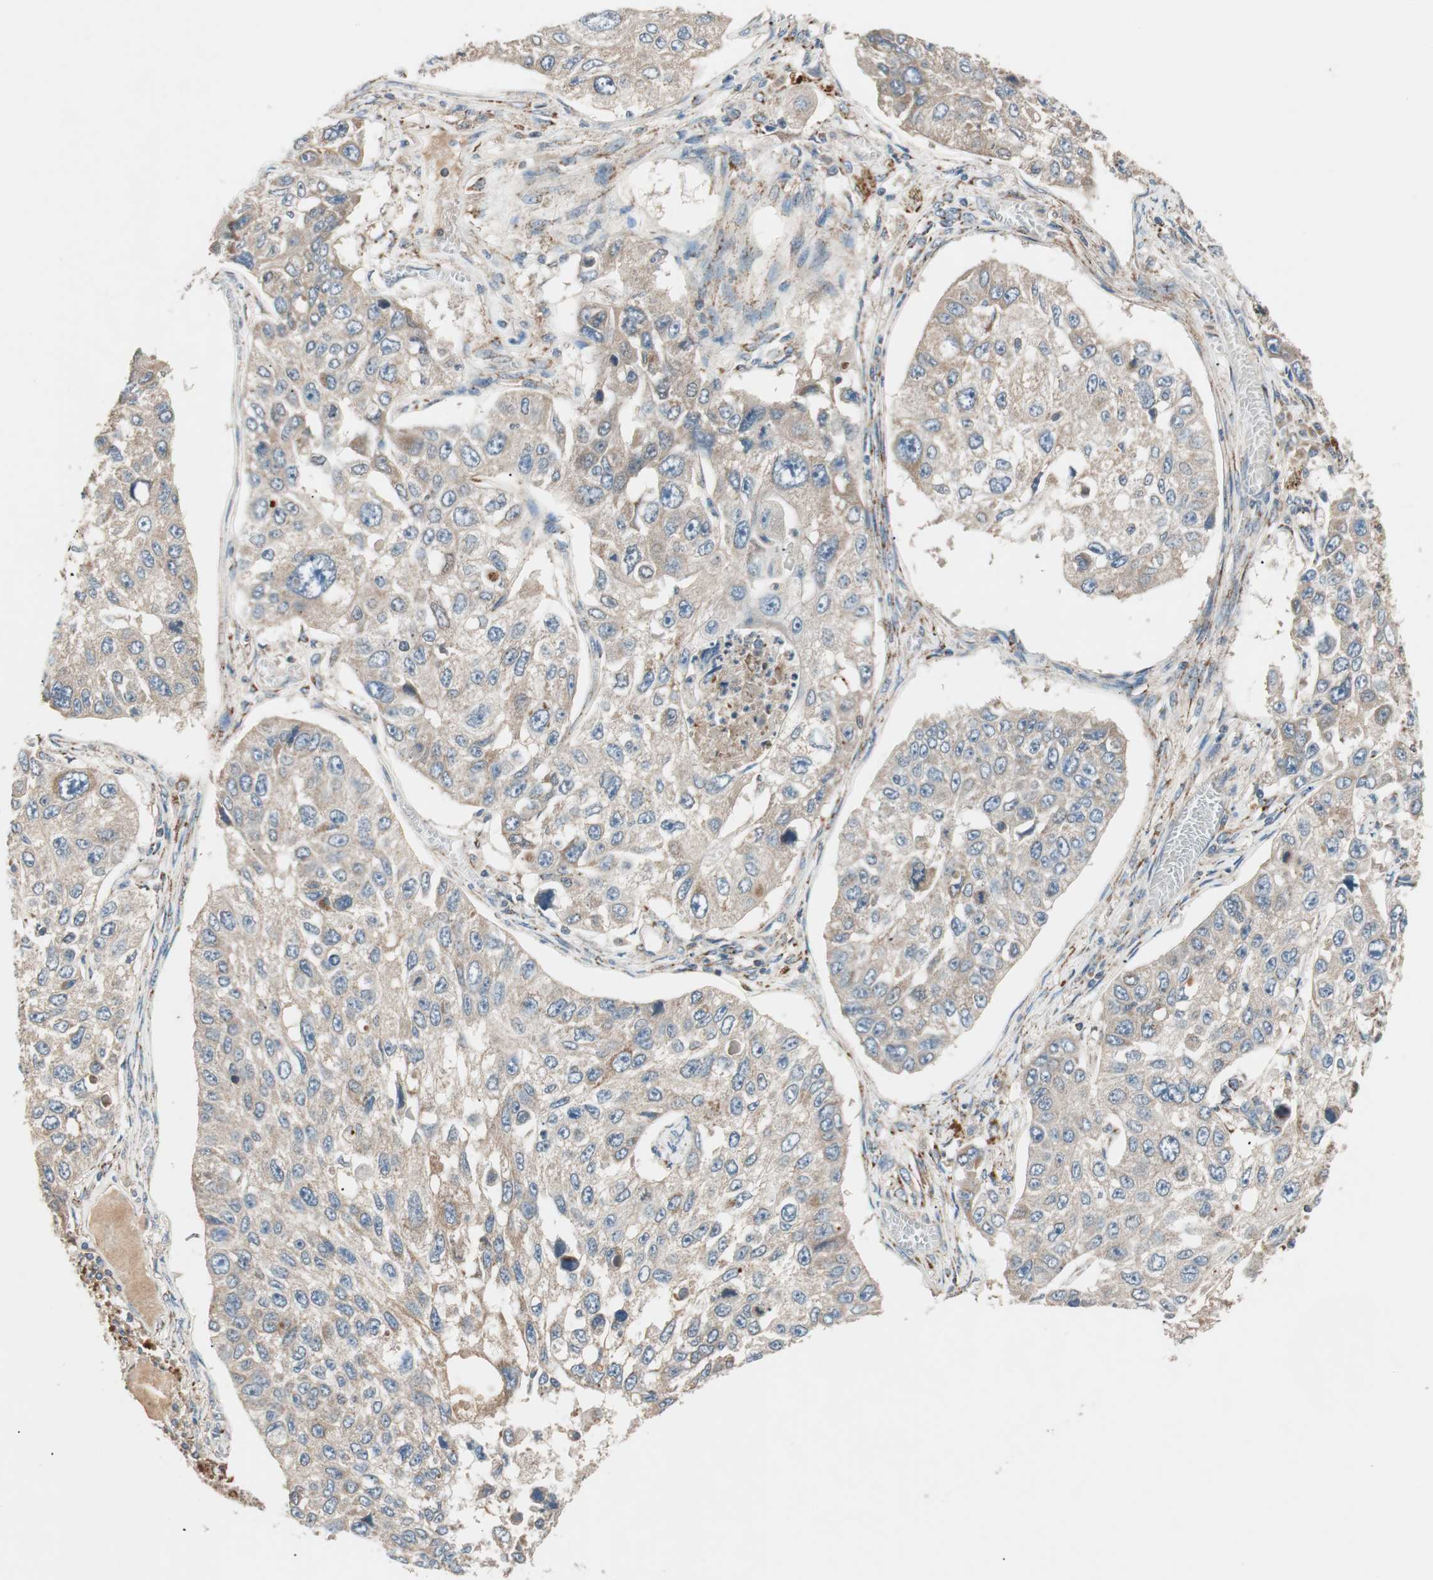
{"staining": {"intensity": "weak", "quantity": ">75%", "location": "cytoplasmic/membranous"}, "tissue": "lung cancer", "cell_type": "Tumor cells", "image_type": "cancer", "snomed": [{"axis": "morphology", "description": "Squamous cell carcinoma, NOS"}, {"axis": "topography", "description": "Lung"}], "caption": "Protein expression analysis of human lung cancer (squamous cell carcinoma) reveals weak cytoplasmic/membranous expression in approximately >75% of tumor cells.", "gene": "HPN", "patient": {"sex": "male", "age": 71}}